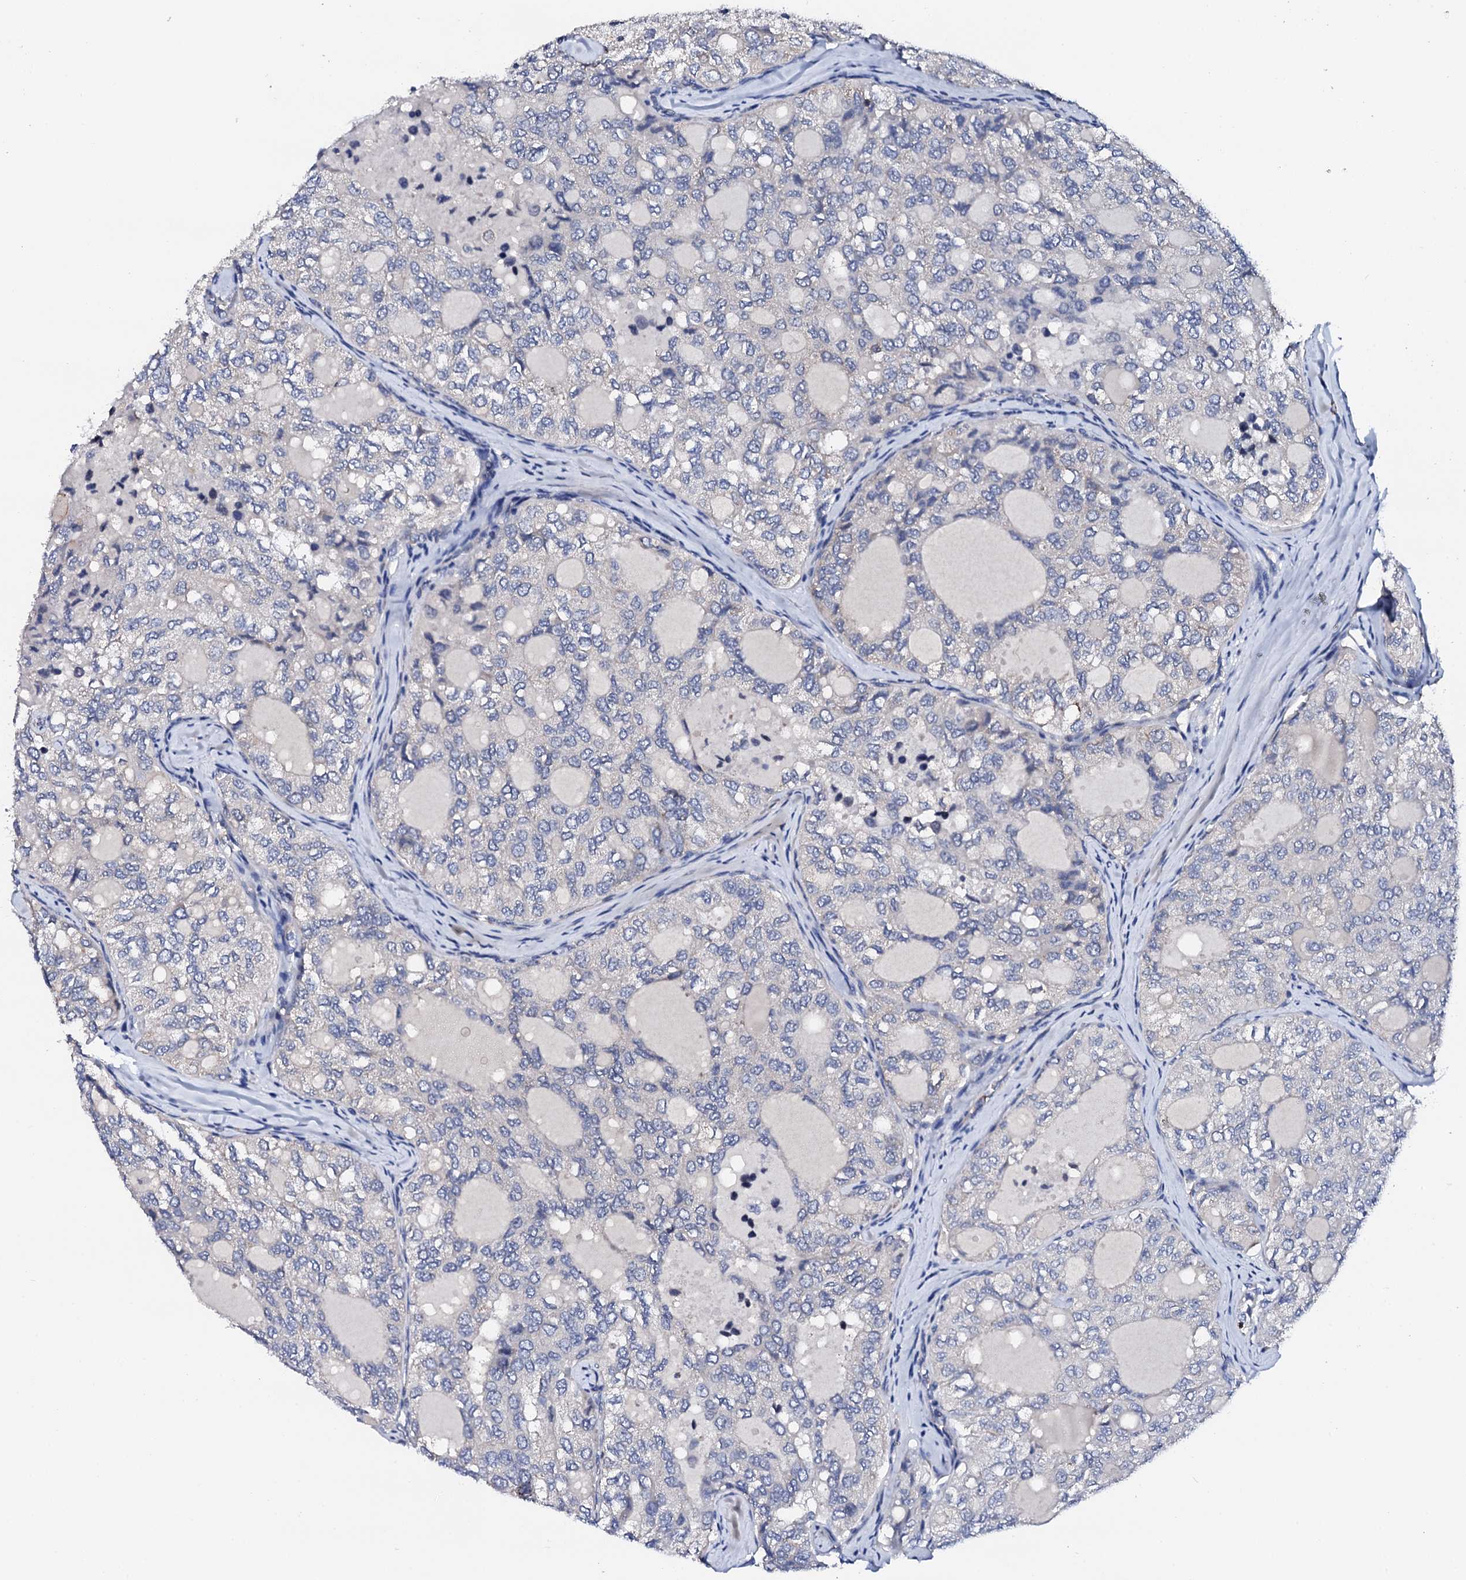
{"staining": {"intensity": "negative", "quantity": "none", "location": "none"}, "tissue": "thyroid cancer", "cell_type": "Tumor cells", "image_type": "cancer", "snomed": [{"axis": "morphology", "description": "Follicular adenoma carcinoma, NOS"}, {"axis": "topography", "description": "Thyroid gland"}], "caption": "Tumor cells are negative for brown protein staining in thyroid follicular adenoma carcinoma.", "gene": "NUP58", "patient": {"sex": "male", "age": 75}}